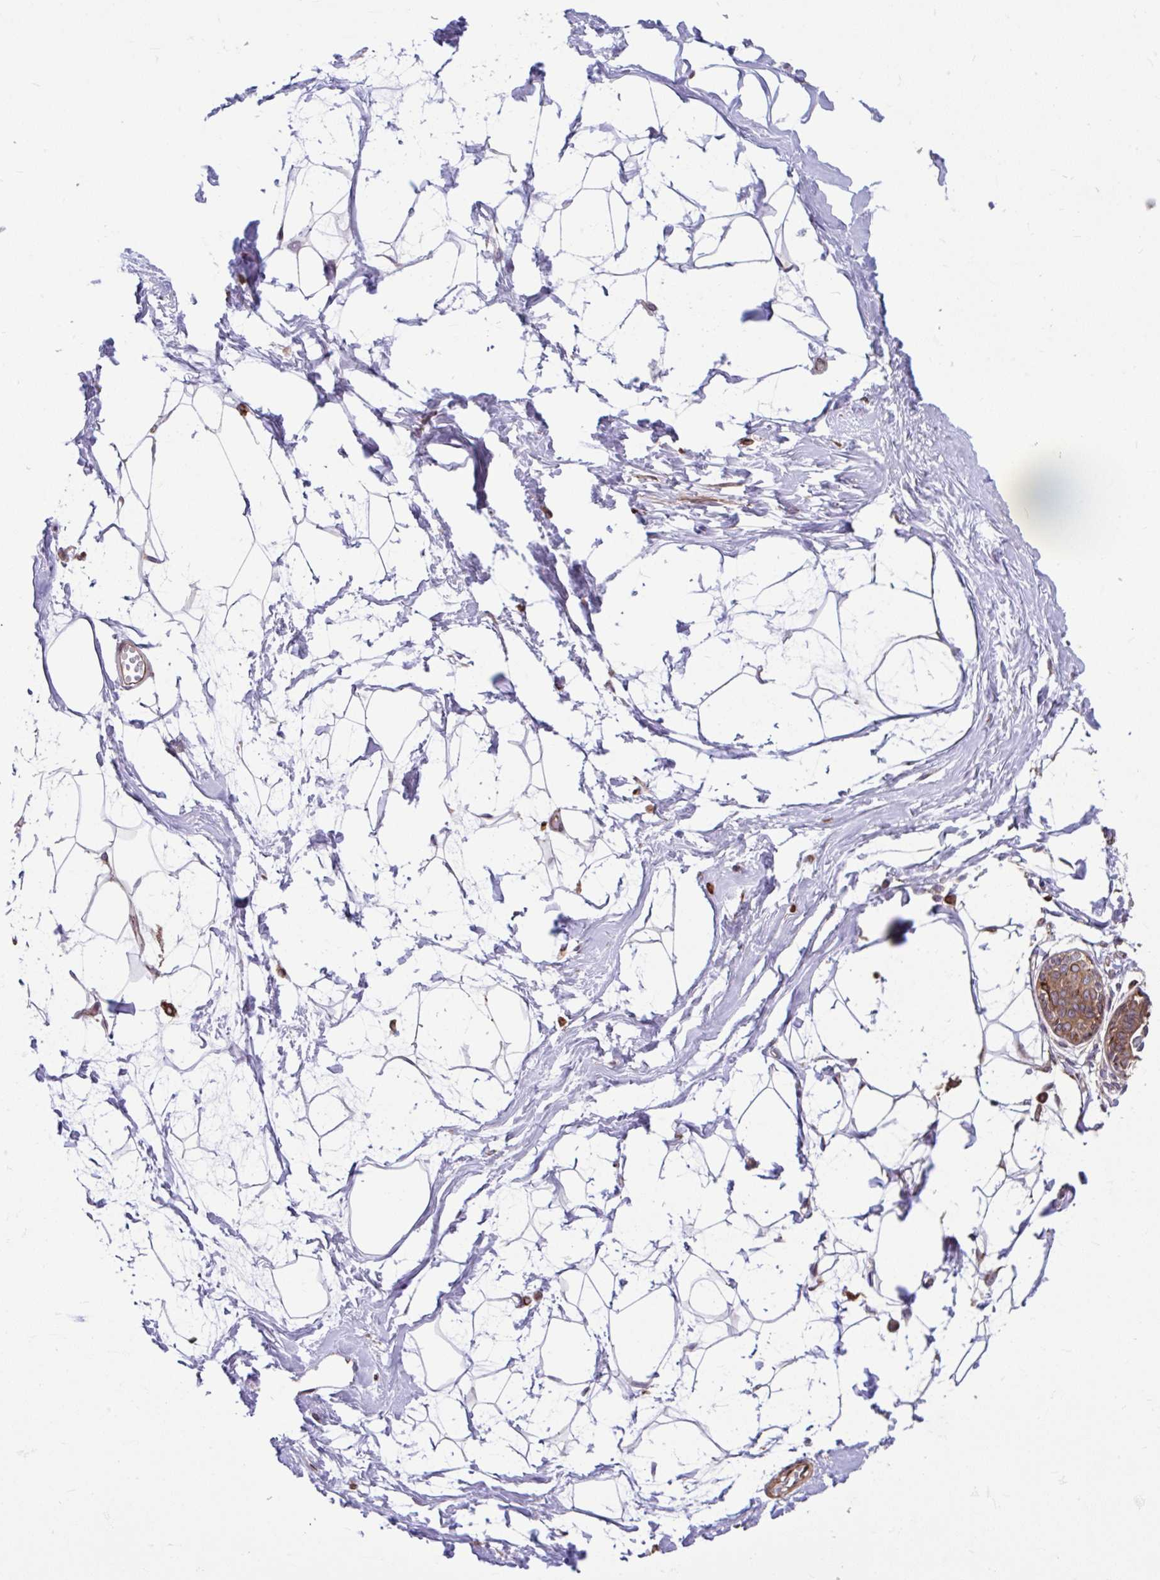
{"staining": {"intensity": "moderate", "quantity": "<25%", "location": "cytoplasmic/membranous"}, "tissue": "breast", "cell_type": "Adipocytes", "image_type": "normal", "snomed": [{"axis": "morphology", "description": "Normal tissue, NOS"}, {"axis": "topography", "description": "Breast"}], "caption": "Immunohistochemistry (DAB) staining of normal breast shows moderate cytoplasmic/membranous protein staining in approximately <25% of adipocytes.", "gene": "STIM2", "patient": {"sex": "female", "age": 45}}